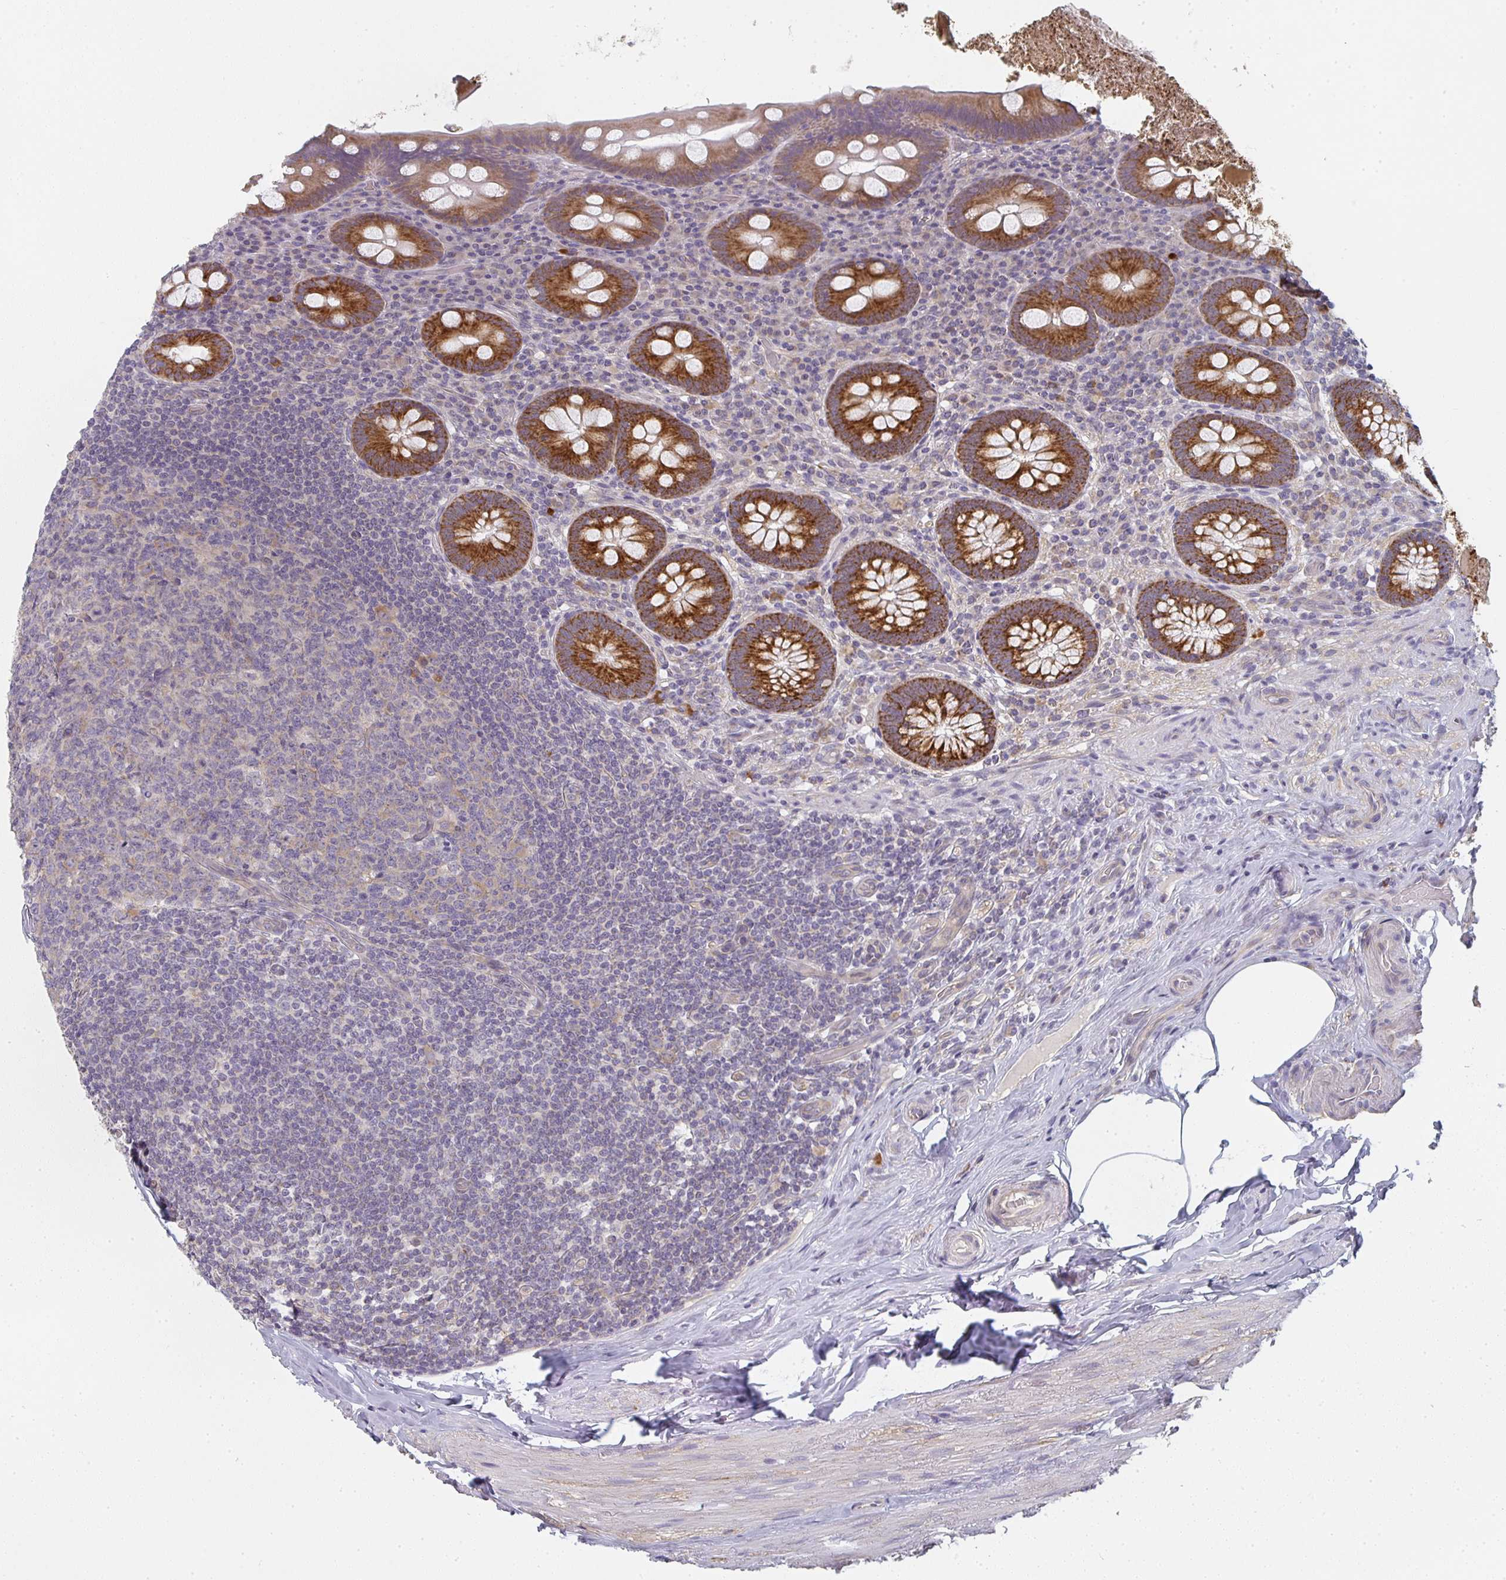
{"staining": {"intensity": "strong", "quantity": ">75%", "location": "cytoplasmic/membranous"}, "tissue": "appendix", "cell_type": "Glandular cells", "image_type": "normal", "snomed": [{"axis": "morphology", "description": "Normal tissue, NOS"}, {"axis": "topography", "description": "Appendix"}], "caption": "Approximately >75% of glandular cells in normal appendix reveal strong cytoplasmic/membranous protein expression as visualized by brown immunohistochemical staining.", "gene": "CTHRC1", "patient": {"sex": "male", "age": 71}}